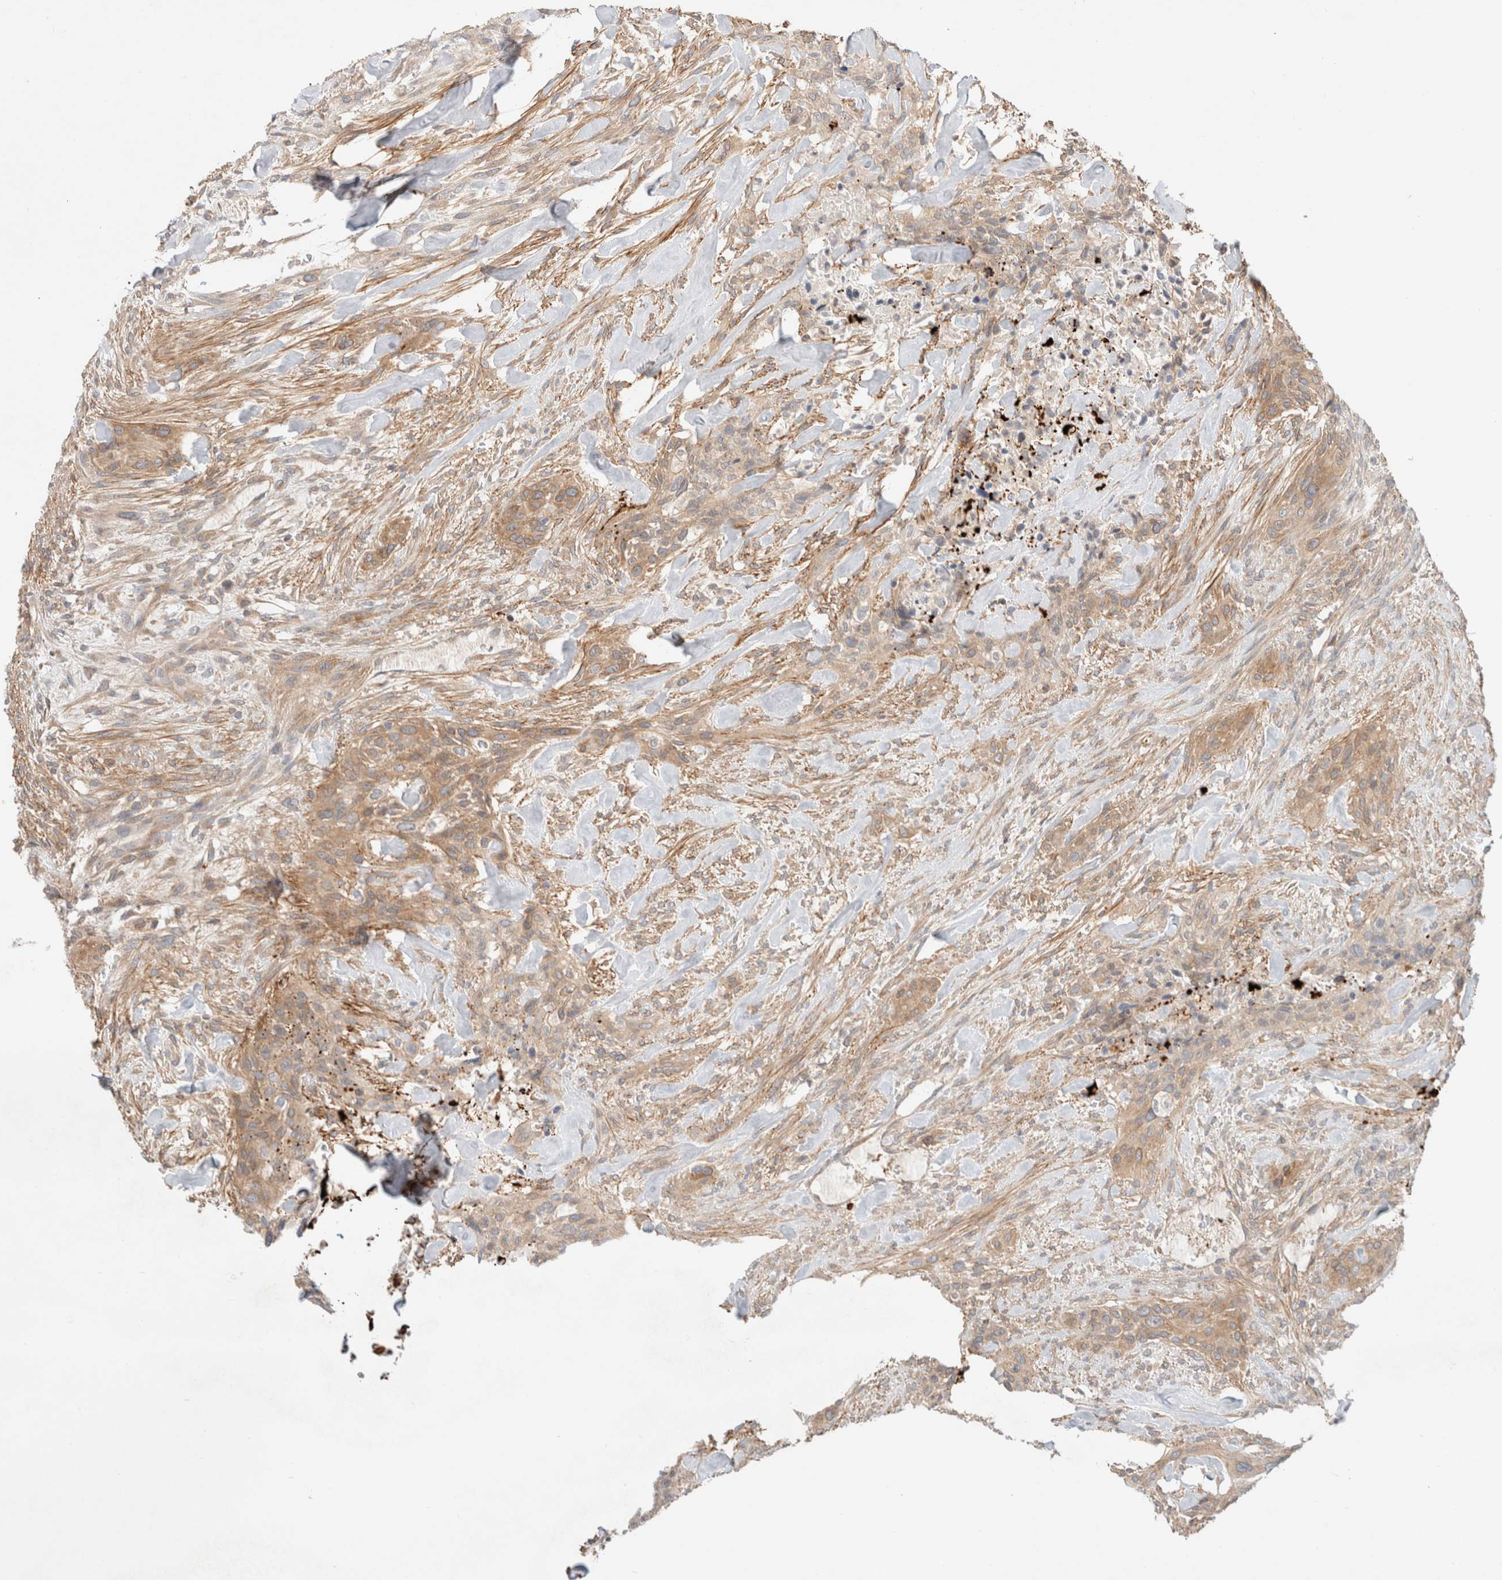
{"staining": {"intensity": "weak", "quantity": ">75%", "location": "cytoplasmic/membranous"}, "tissue": "urothelial cancer", "cell_type": "Tumor cells", "image_type": "cancer", "snomed": [{"axis": "morphology", "description": "Urothelial carcinoma, High grade"}, {"axis": "topography", "description": "Urinary bladder"}], "caption": "Immunohistochemical staining of urothelial carcinoma (high-grade) reveals weak cytoplasmic/membranous protein positivity in about >75% of tumor cells.", "gene": "MARK3", "patient": {"sex": "male", "age": 35}}